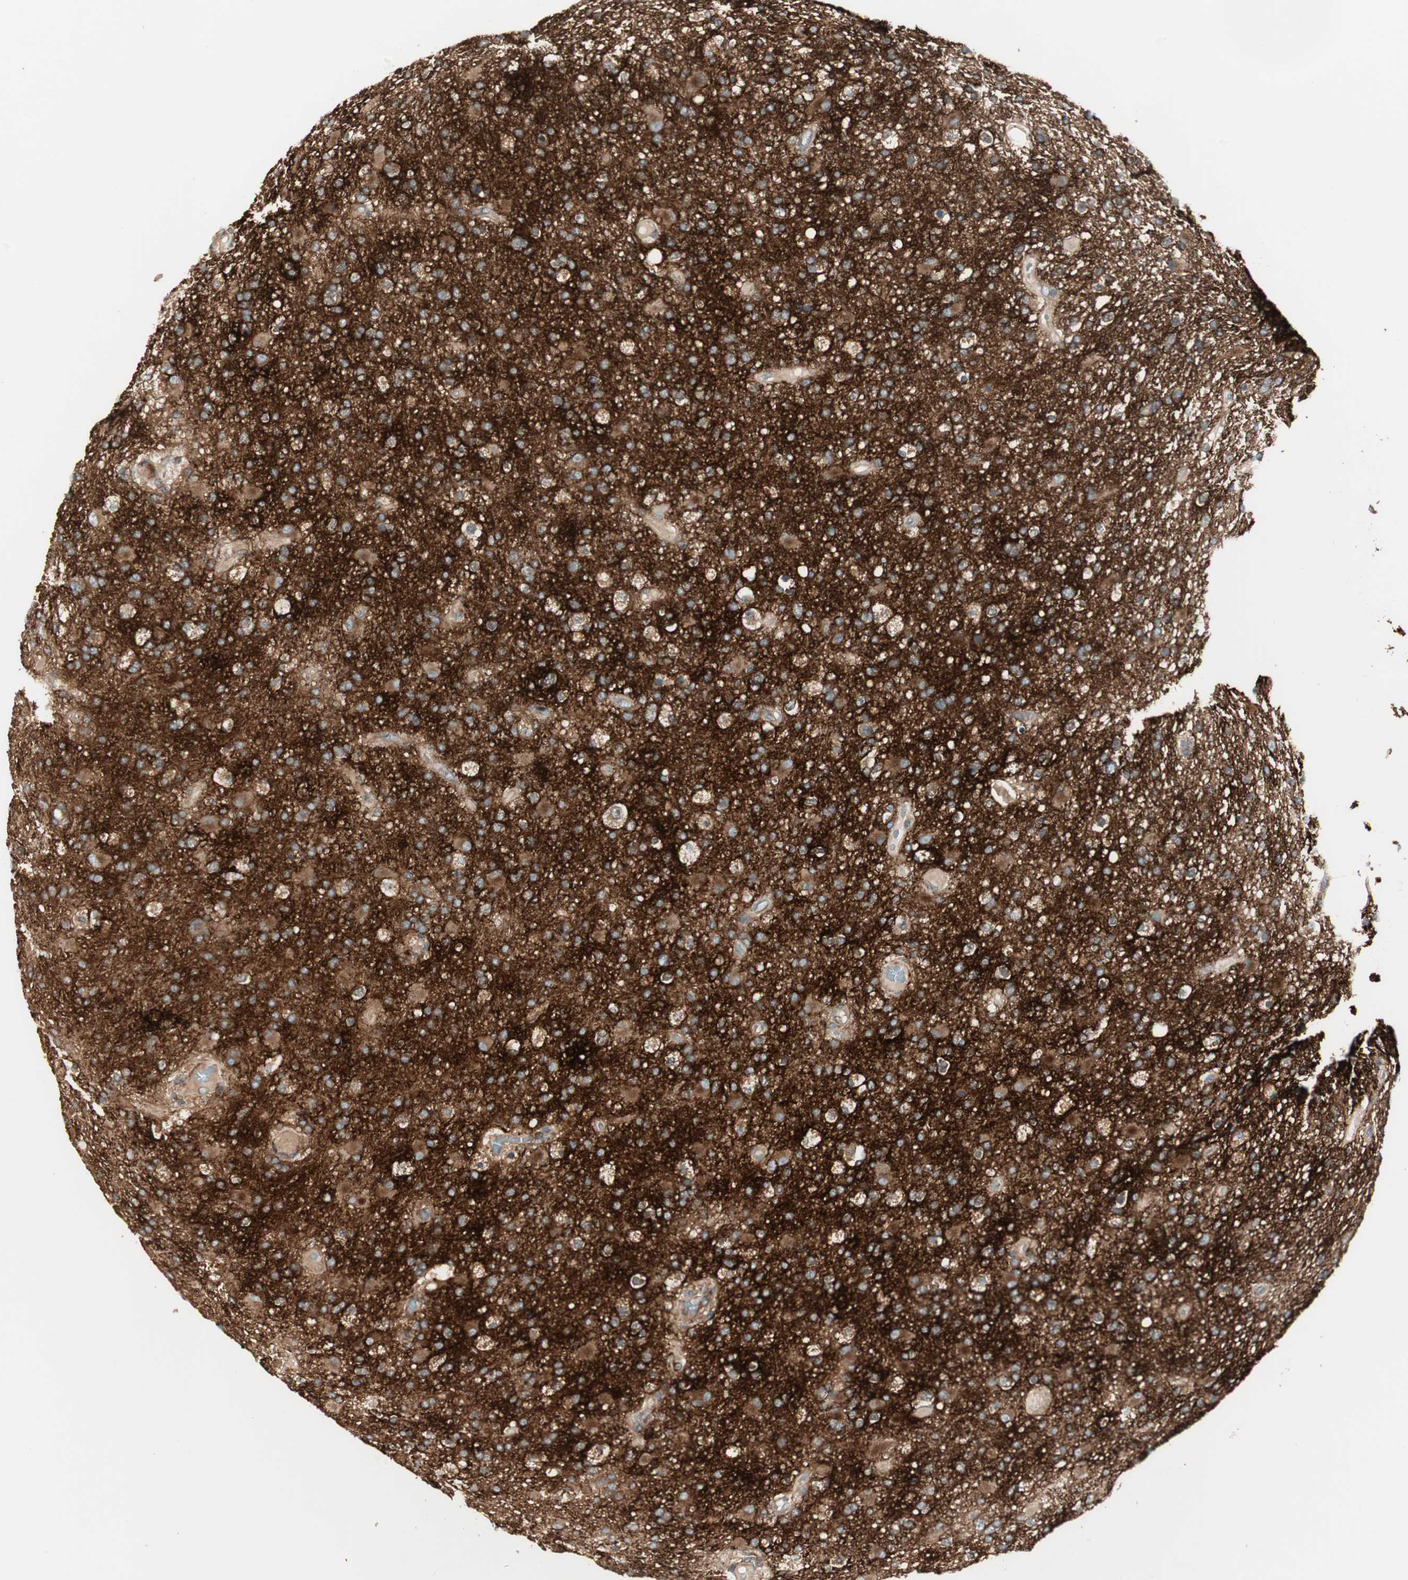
{"staining": {"intensity": "negative", "quantity": "none", "location": "none"}, "tissue": "glioma", "cell_type": "Tumor cells", "image_type": "cancer", "snomed": [{"axis": "morphology", "description": "Glioma, malignant, High grade"}, {"axis": "topography", "description": "Brain"}], "caption": "A histopathology image of high-grade glioma (malignant) stained for a protein shows no brown staining in tumor cells.", "gene": "PPP2R5E", "patient": {"sex": "male", "age": 33}}